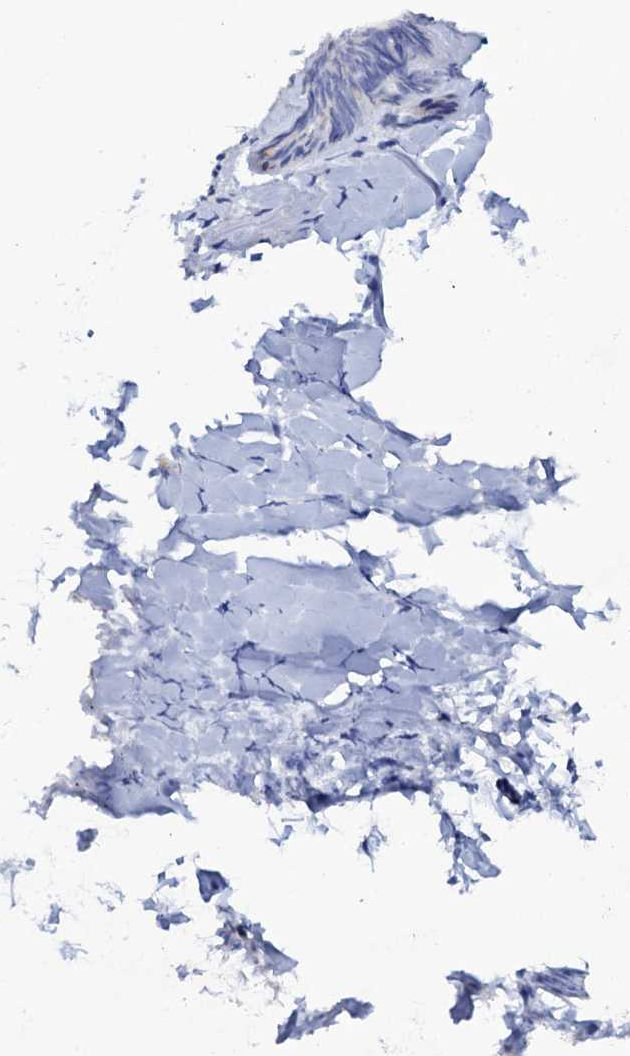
{"staining": {"intensity": "negative", "quantity": "none", "location": "none"}, "tissue": "adipose tissue", "cell_type": "Adipocytes", "image_type": "normal", "snomed": [{"axis": "morphology", "description": "Normal tissue, NOS"}, {"axis": "morphology", "description": "Fibrosis, NOS"}, {"axis": "topography", "description": "Breast"}, {"axis": "topography", "description": "Adipose tissue"}], "caption": "Immunohistochemistry histopathology image of benign adipose tissue: human adipose tissue stained with DAB (3,3'-diaminobenzidine) displays no significant protein expression in adipocytes.", "gene": "MRPL48", "patient": {"sex": "female", "age": 39}}